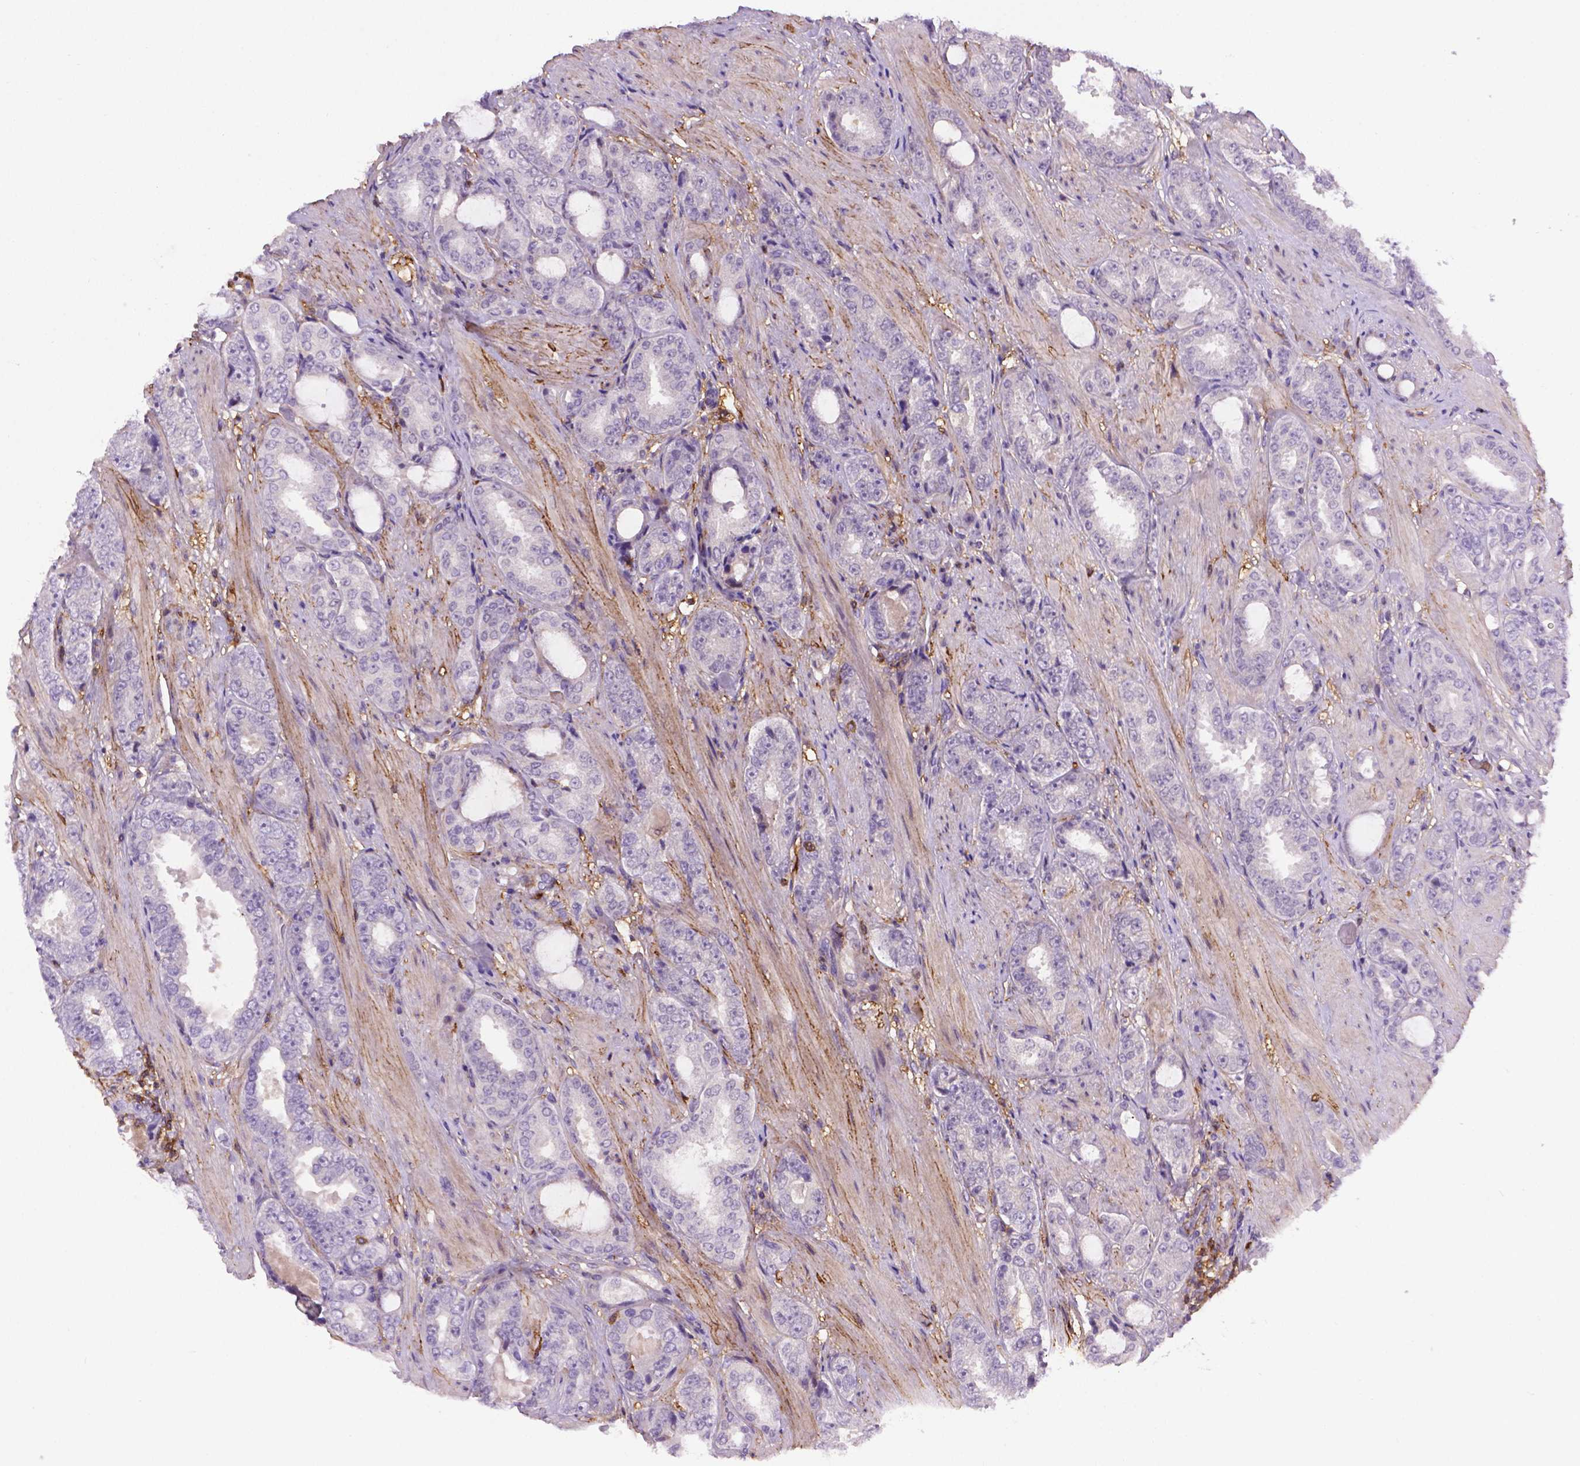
{"staining": {"intensity": "negative", "quantity": "none", "location": "none"}, "tissue": "prostate cancer", "cell_type": "Tumor cells", "image_type": "cancer", "snomed": [{"axis": "morphology", "description": "Adenocarcinoma, High grade"}, {"axis": "topography", "description": "Prostate"}], "caption": "A micrograph of prostate cancer (high-grade adenocarcinoma) stained for a protein shows no brown staining in tumor cells.", "gene": "ACAD10", "patient": {"sex": "male", "age": 63}}